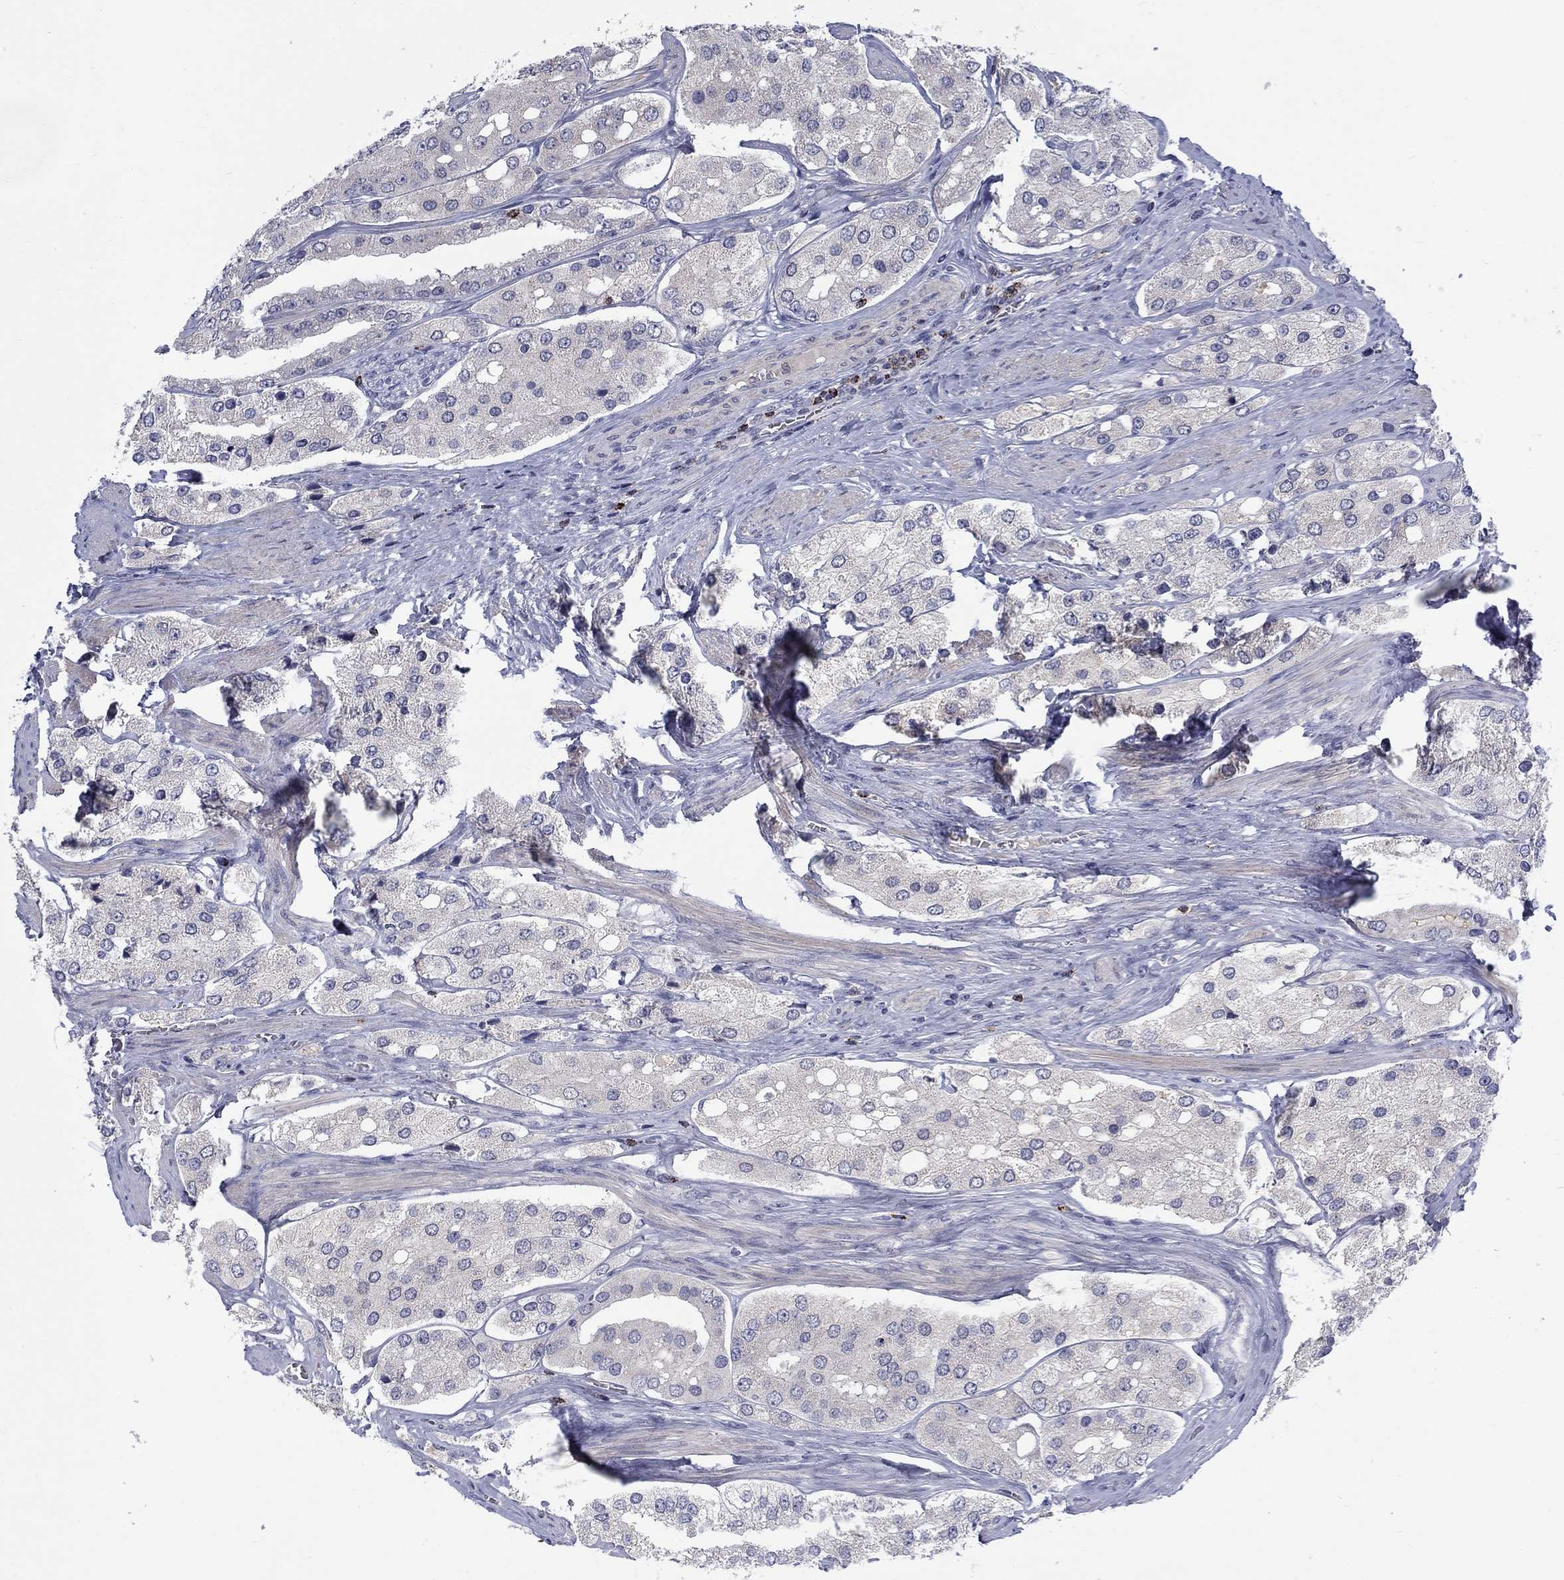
{"staining": {"intensity": "negative", "quantity": "none", "location": "none"}, "tissue": "prostate cancer", "cell_type": "Tumor cells", "image_type": "cancer", "snomed": [{"axis": "morphology", "description": "Adenocarcinoma, Low grade"}, {"axis": "topography", "description": "Prostate"}], "caption": "Immunohistochemistry photomicrograph of human prostate adenocarcinoma (low-grade) stained for a protein (brown), which reveals no expression in tumor cells.", "gene": "GZMA", "patient": {"sex": "male", "age": 69}}